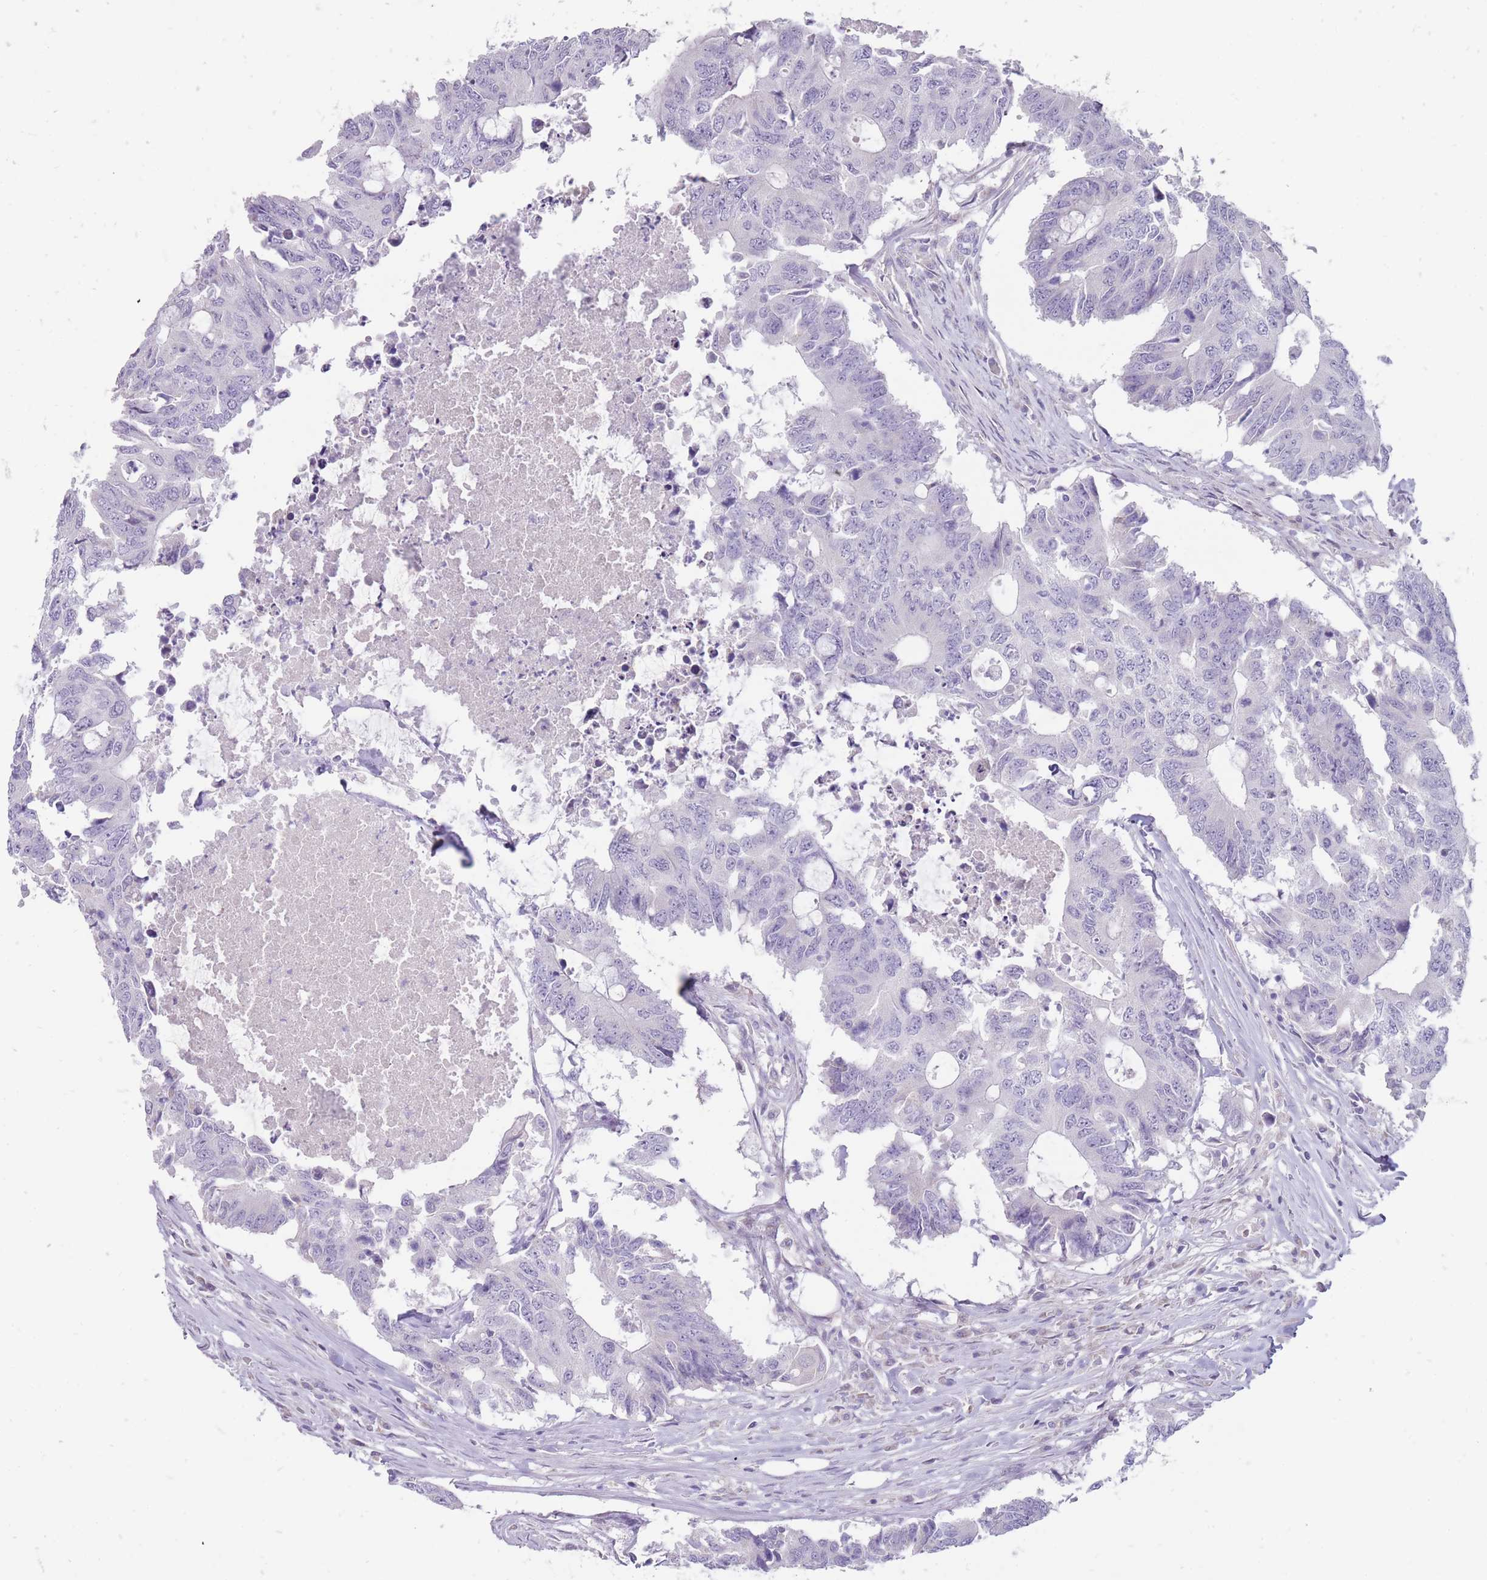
{"staining": {"intensity": "negative", "quantity": "none", "location": "none"}, "tissue": "colorectal cancer", "cell_type": "Tumor cells", "image_type": "cancer", "snomed": [{"axis": "morphology", "description": "Adenocarcinoma, NOS"}, {"axis": "topography", "description": "Colon"}], "caption": "Tumor cells are negative for protein expression in human adenocarcinoma (colorectal).", "gene": "ERICH4", "patient": {"sex": "male", "age": 71}}